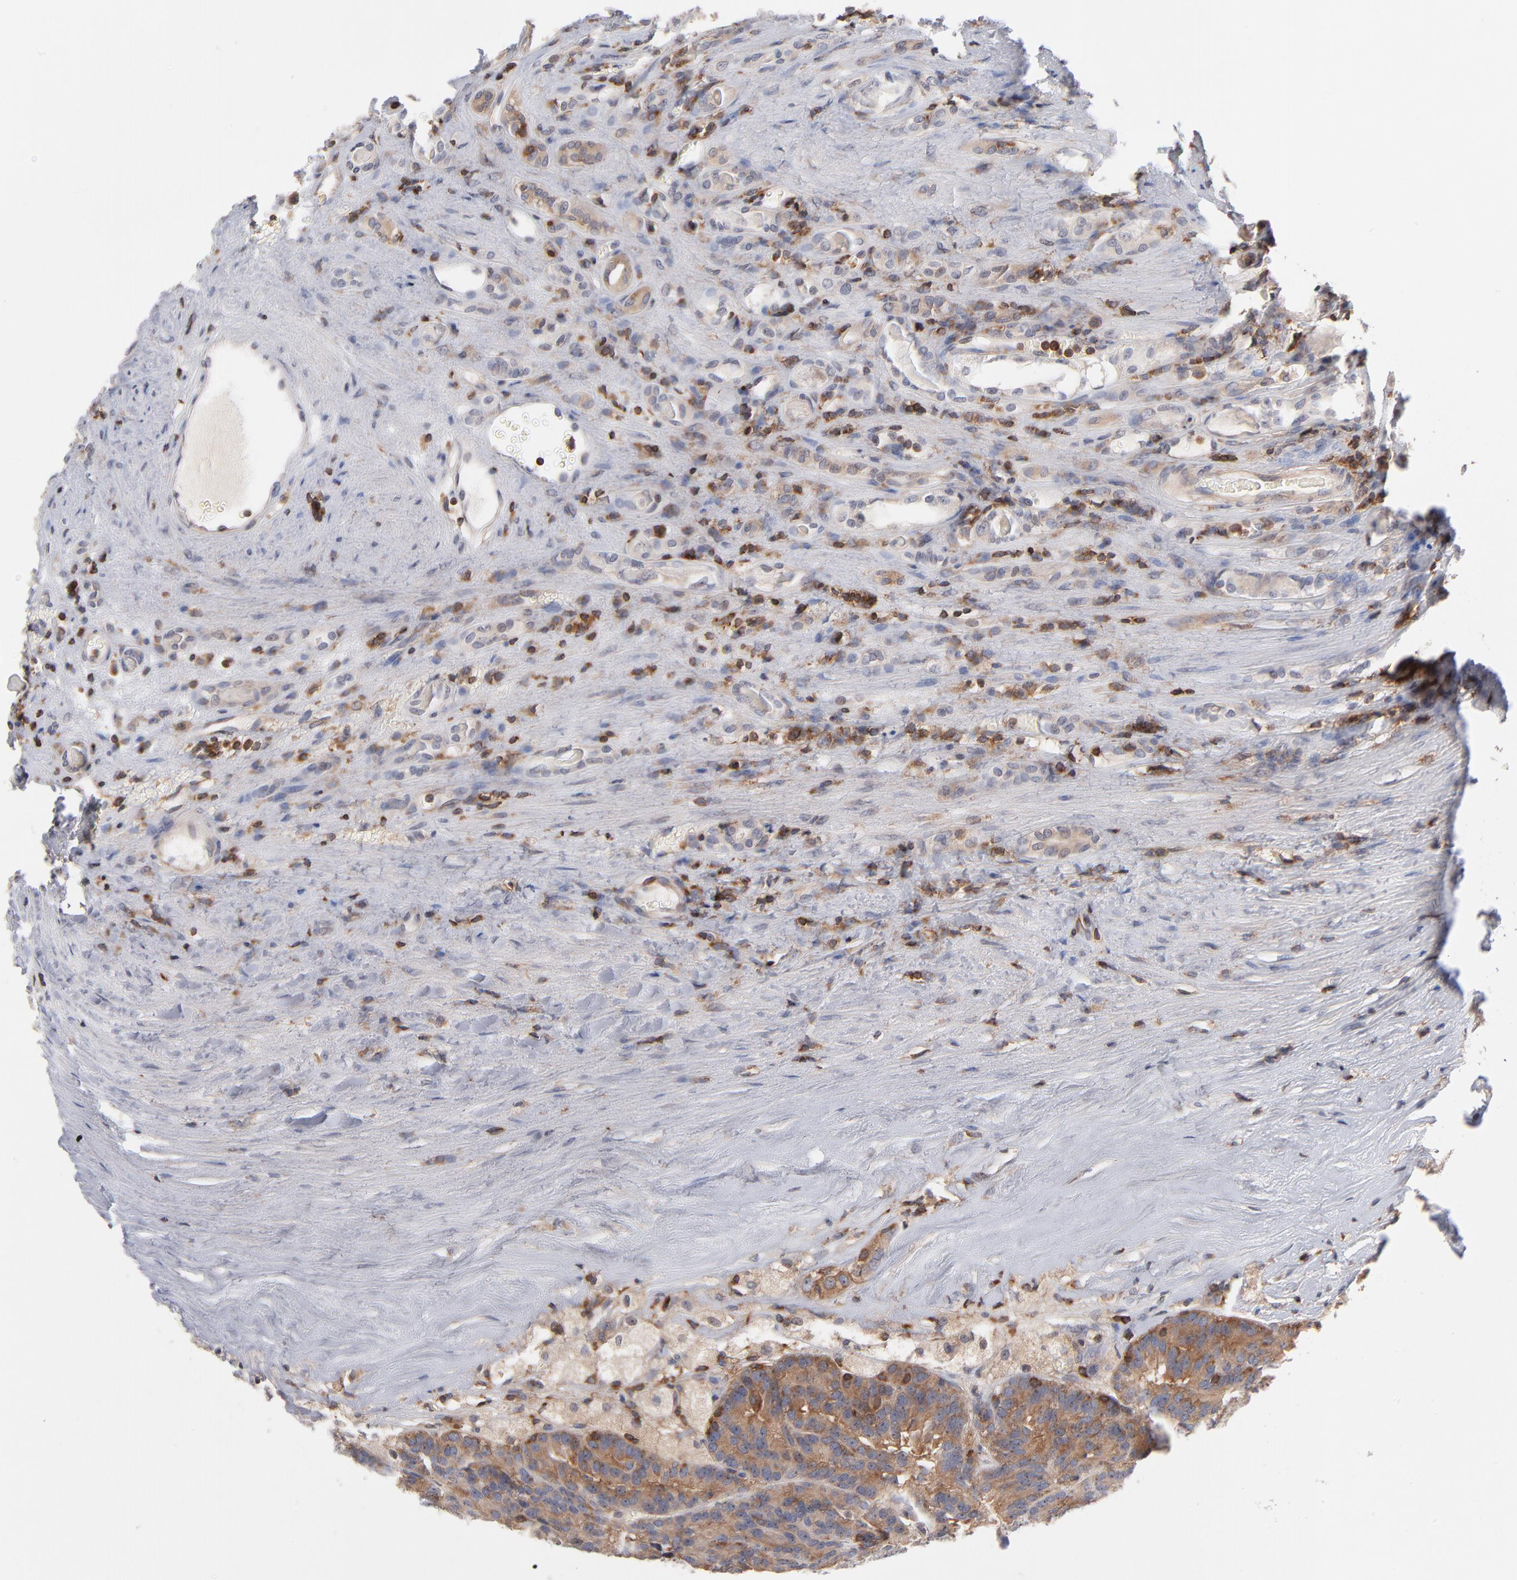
{"staining": {"intensity": "moderate", "quantity": ">75%", "location": "cytoplasmic/membranous"}, "tissue": "renal cancer", "cell_type": "Tumor cells", "image_type": "cancer", "snomed": [{"axis": "morphology", "description": "Adenocarcinoma, NOS"}, {"axis": "topography", "description": "Kidney"}], "caption": "Adenocarcinoma (renal) stained with immunohistochemistry exhibits moderate cytoplasmic/membranous positivity in approximately >75% of tumor cells. (DAB IHC with brightfield microscopy, high magnification).", "gene": "WIPF1", "patient": {"sex": "male", "age": 46}}